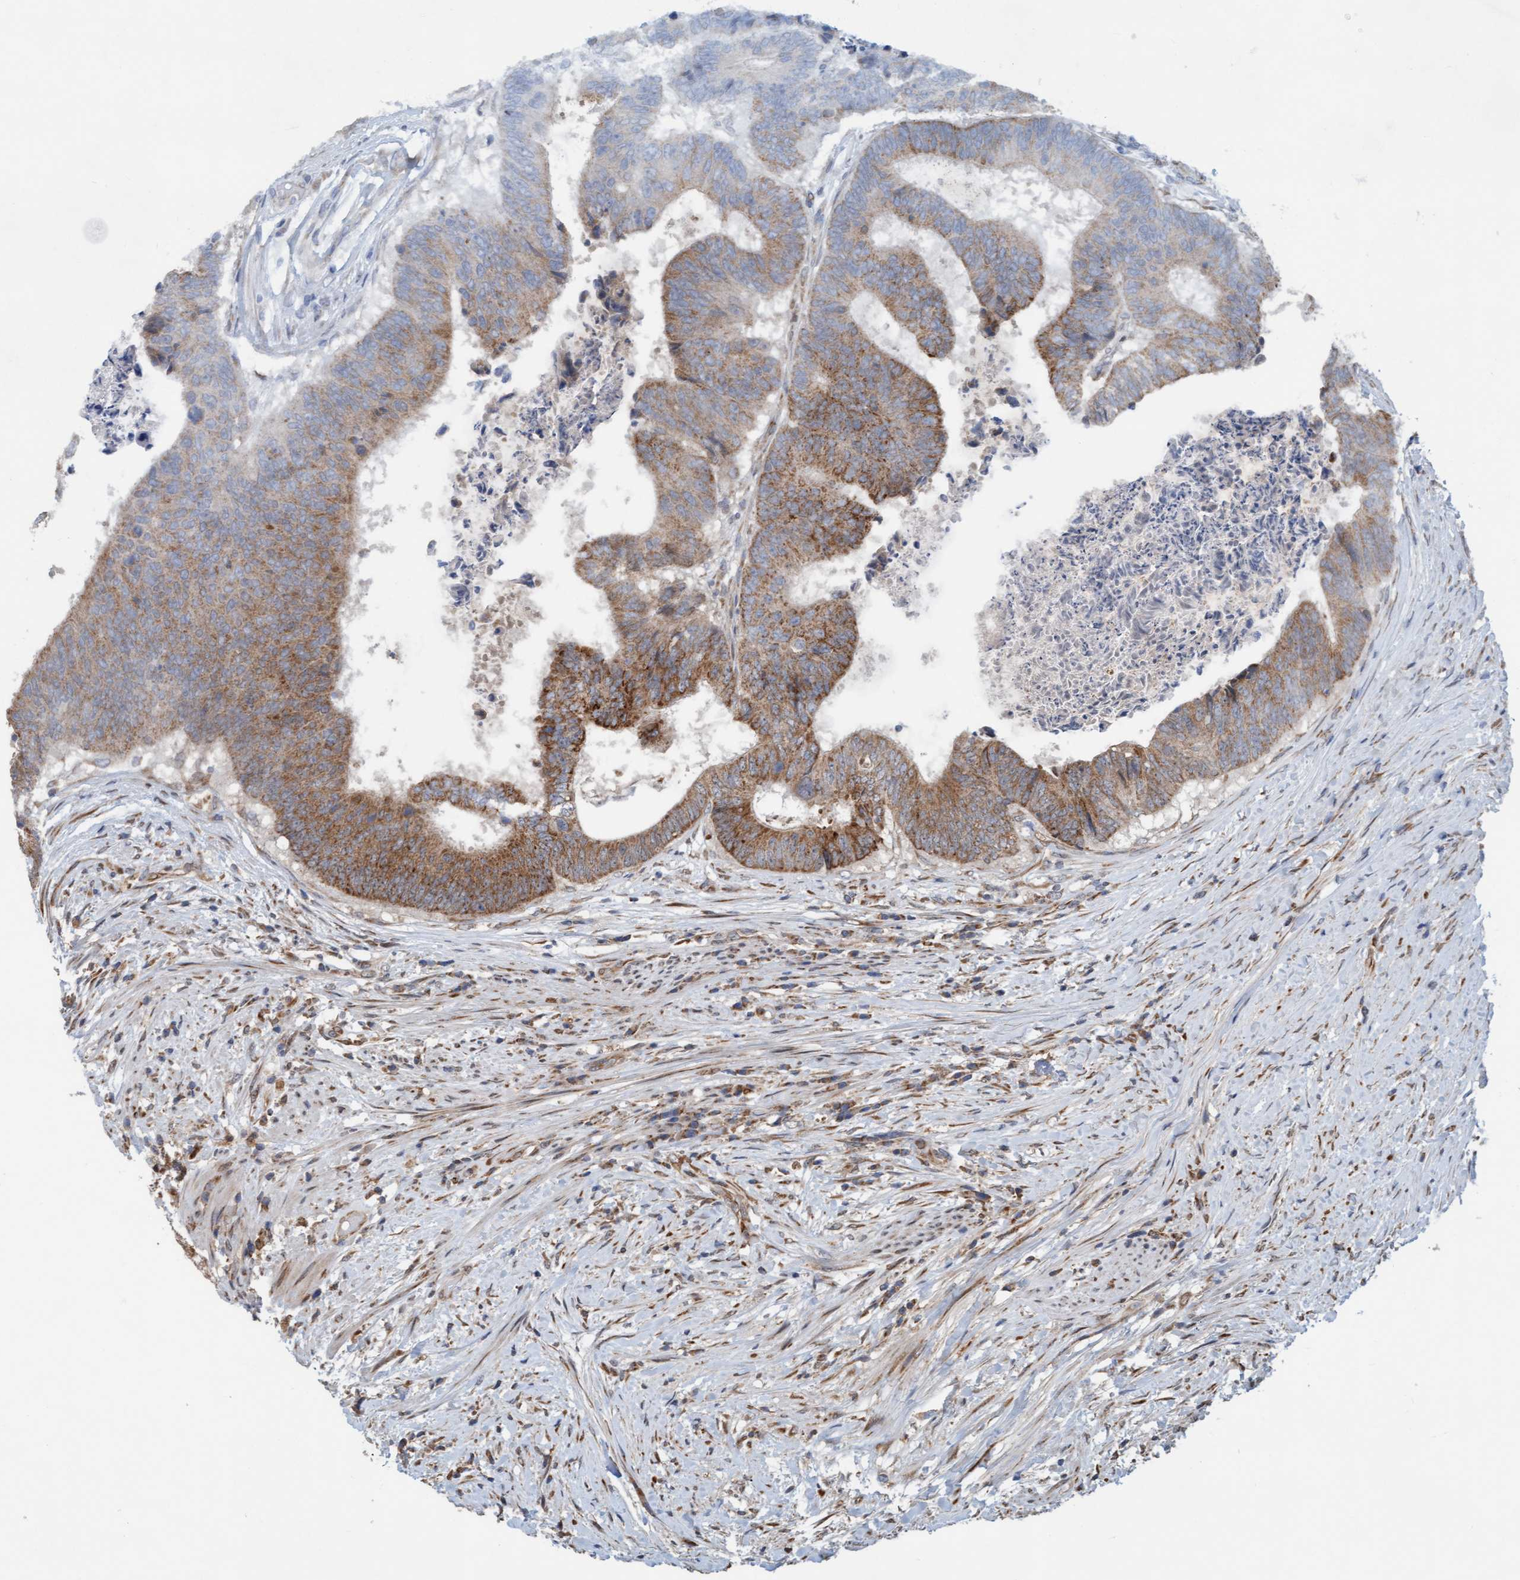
{"staining": {"intensity": "moderate", "quantity": ">75%", "location": "cytoplasmic/membranous"}, "tissue": "colorectal cancer", "cell_type": "Tumor cells", "image_type": "cancer", "snomed": [{"axis": "morphology", "description": "Adenocarcinoma, NOS"}, {"axis": "topography", "description": "Rectum"}], "caption": "Moderate cytoplasmic/membranous expression for a protein is appreciated in about >75% of tumor cells of colorectal cancer using IHC.", "gene": "ZNF566", "patient": {"sex": "male", "age": 72}}